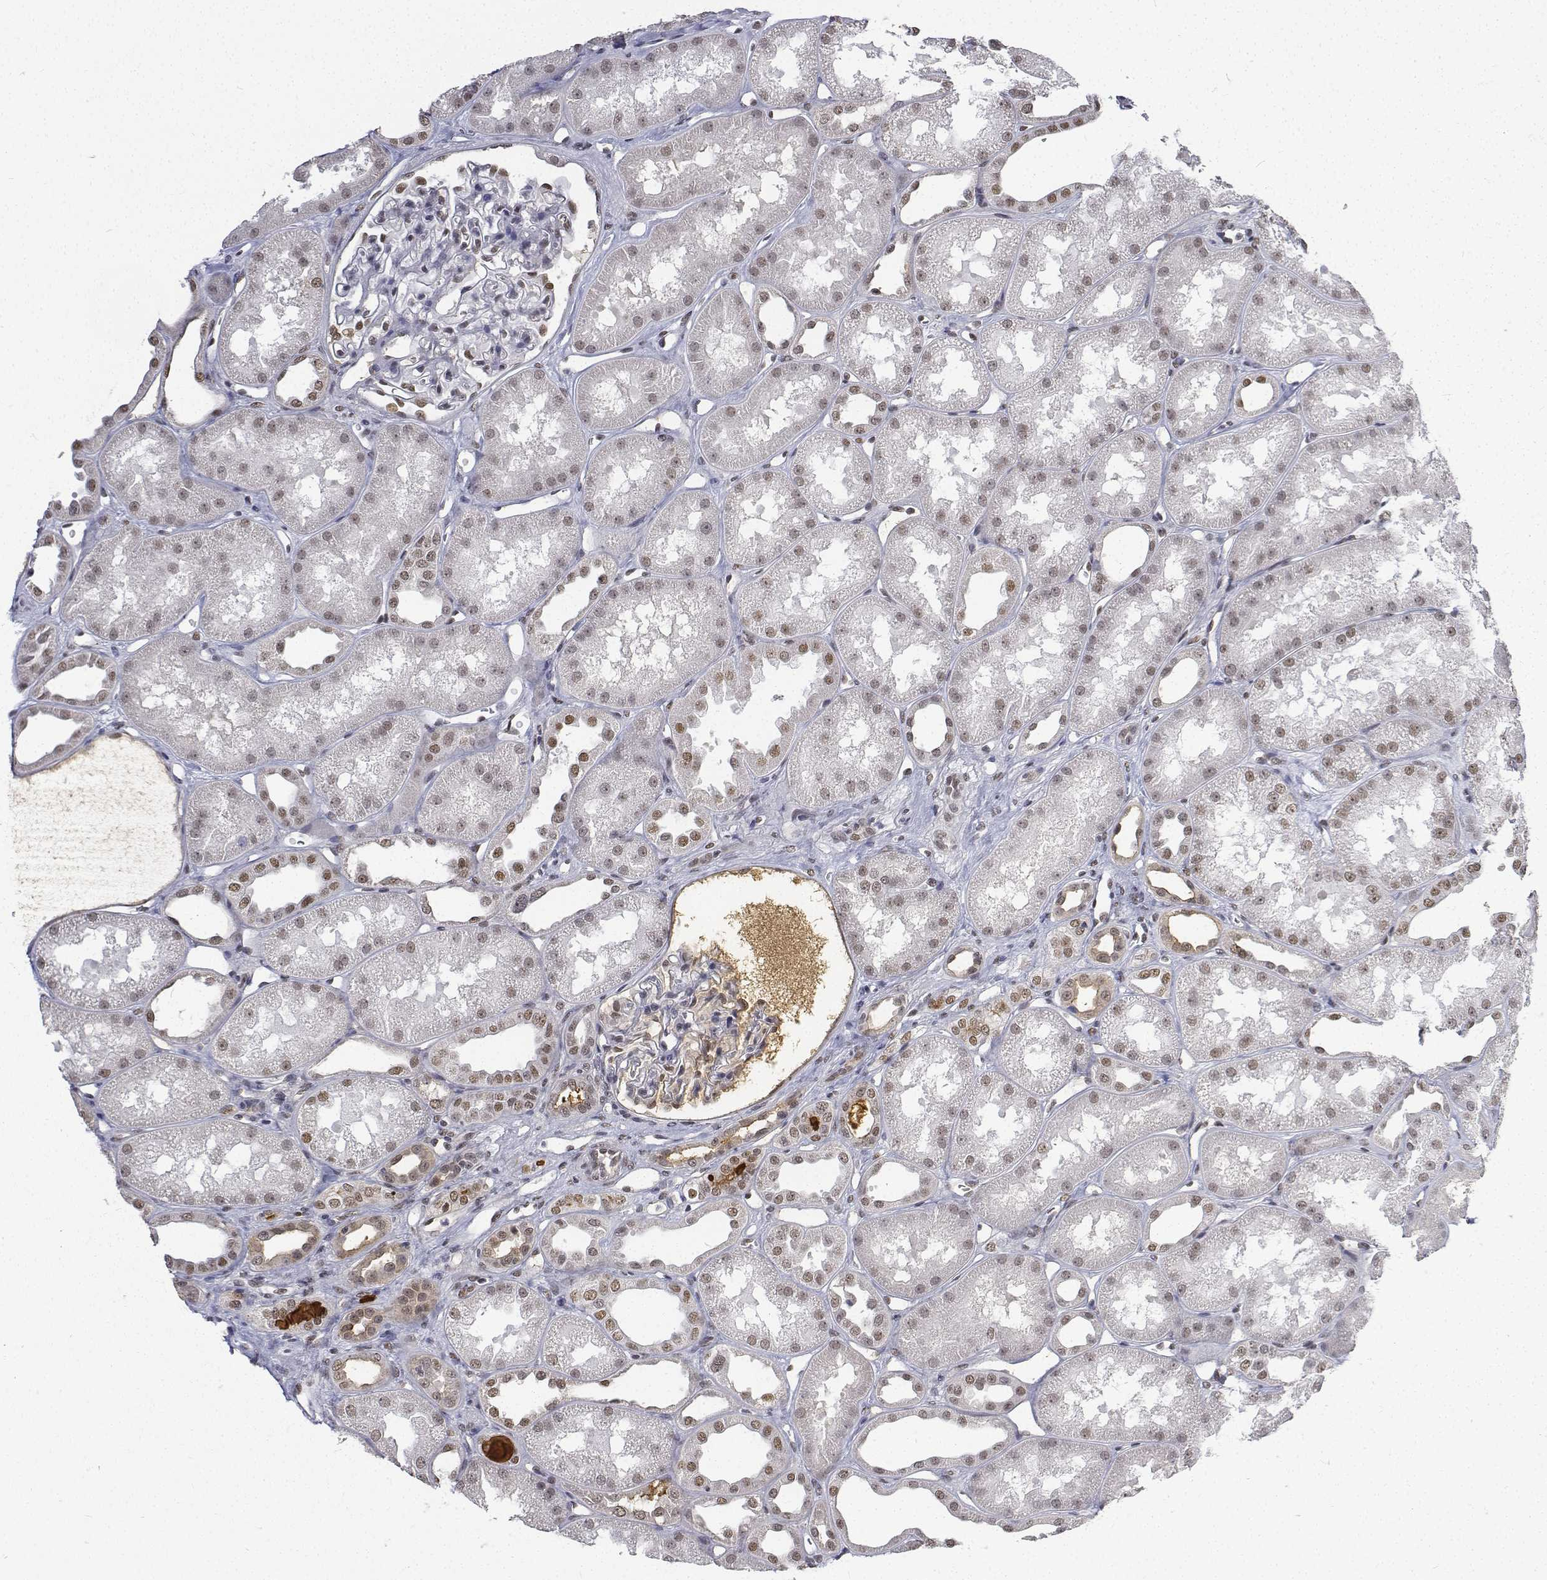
{"staining": {"intensity": "moderate", "quantity": ">75%", "location": "nuclear"}, "tissue": "kidney", "cell_type": "Cells in glomeruli", "image_type": "normal", "snomed": [{"axis": "morphology", "description": "Normal tissue, NOS"}, {"axis": "topography", "description": "Kidney"}], "caption": "This is an image of immunohistochemistry (IHC) staining of normal kidney, which shows moderate staining in the nuclear of cells in glomeruli.", "gene": "ATRX", "patient": {"sex": "male", "age": 61}}